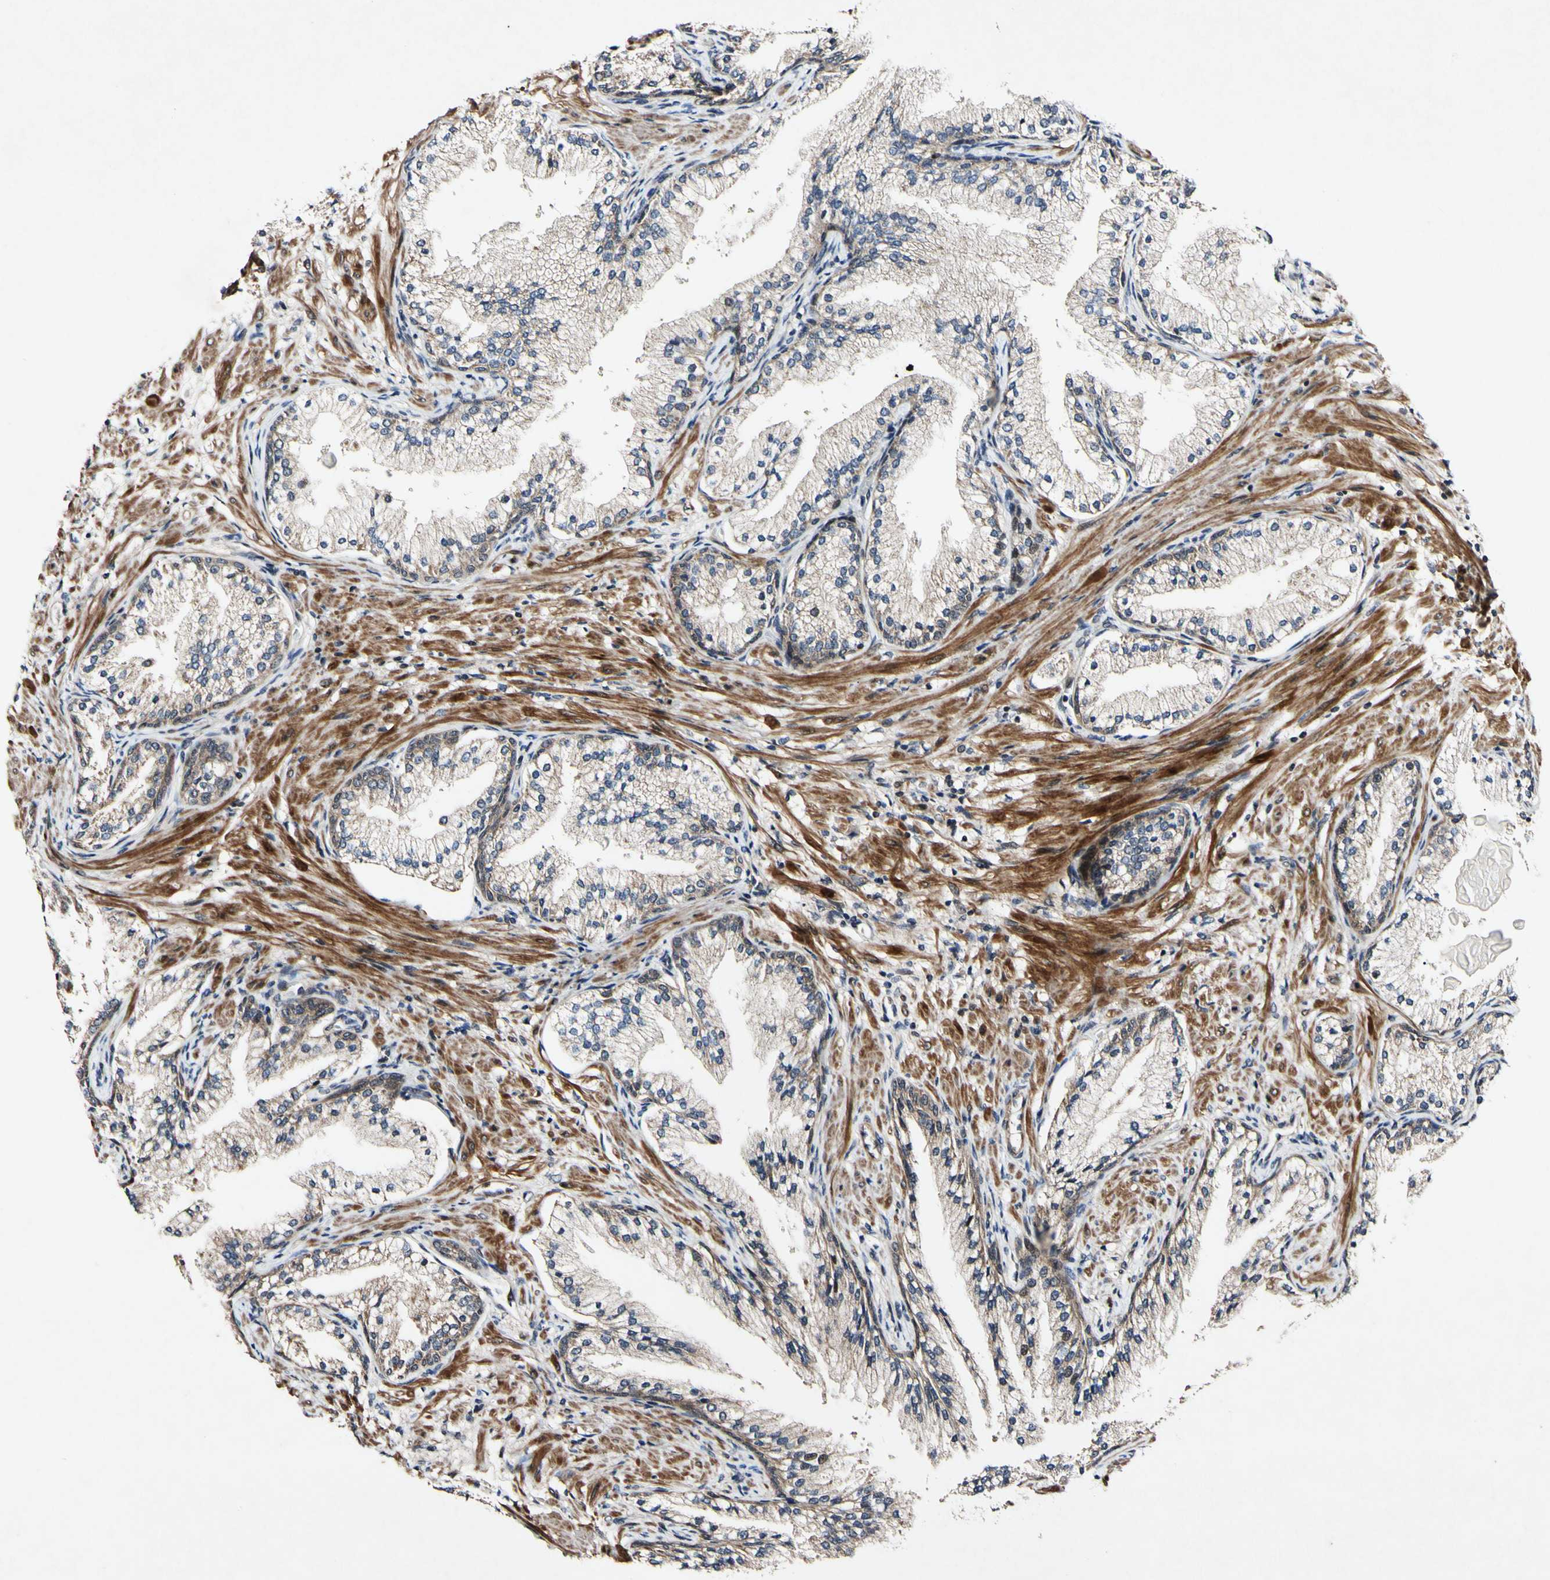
{"staining": {"intensity": "weak", "quantity": ">75%", "location": "cytoplasmic/membranous"}, "tissue": "prostate cancer", "cell_type": "Tumor cells", "image_type": "cancer", "snomed": [{"axis": "morphology", "description": "Adenocarcinoma, High grade"}, {"axis": "topography", "description": "Prostate"}], "caption": "Prostate cancer (adenocarcinoma (high-grade)) stained for a protein (brown) reveals weak cytoplasmic/membranous positive staining in about >75% of tumor cells.", "gene": "CSNK1E", "patient": {"sex": "male", "age": 58}}